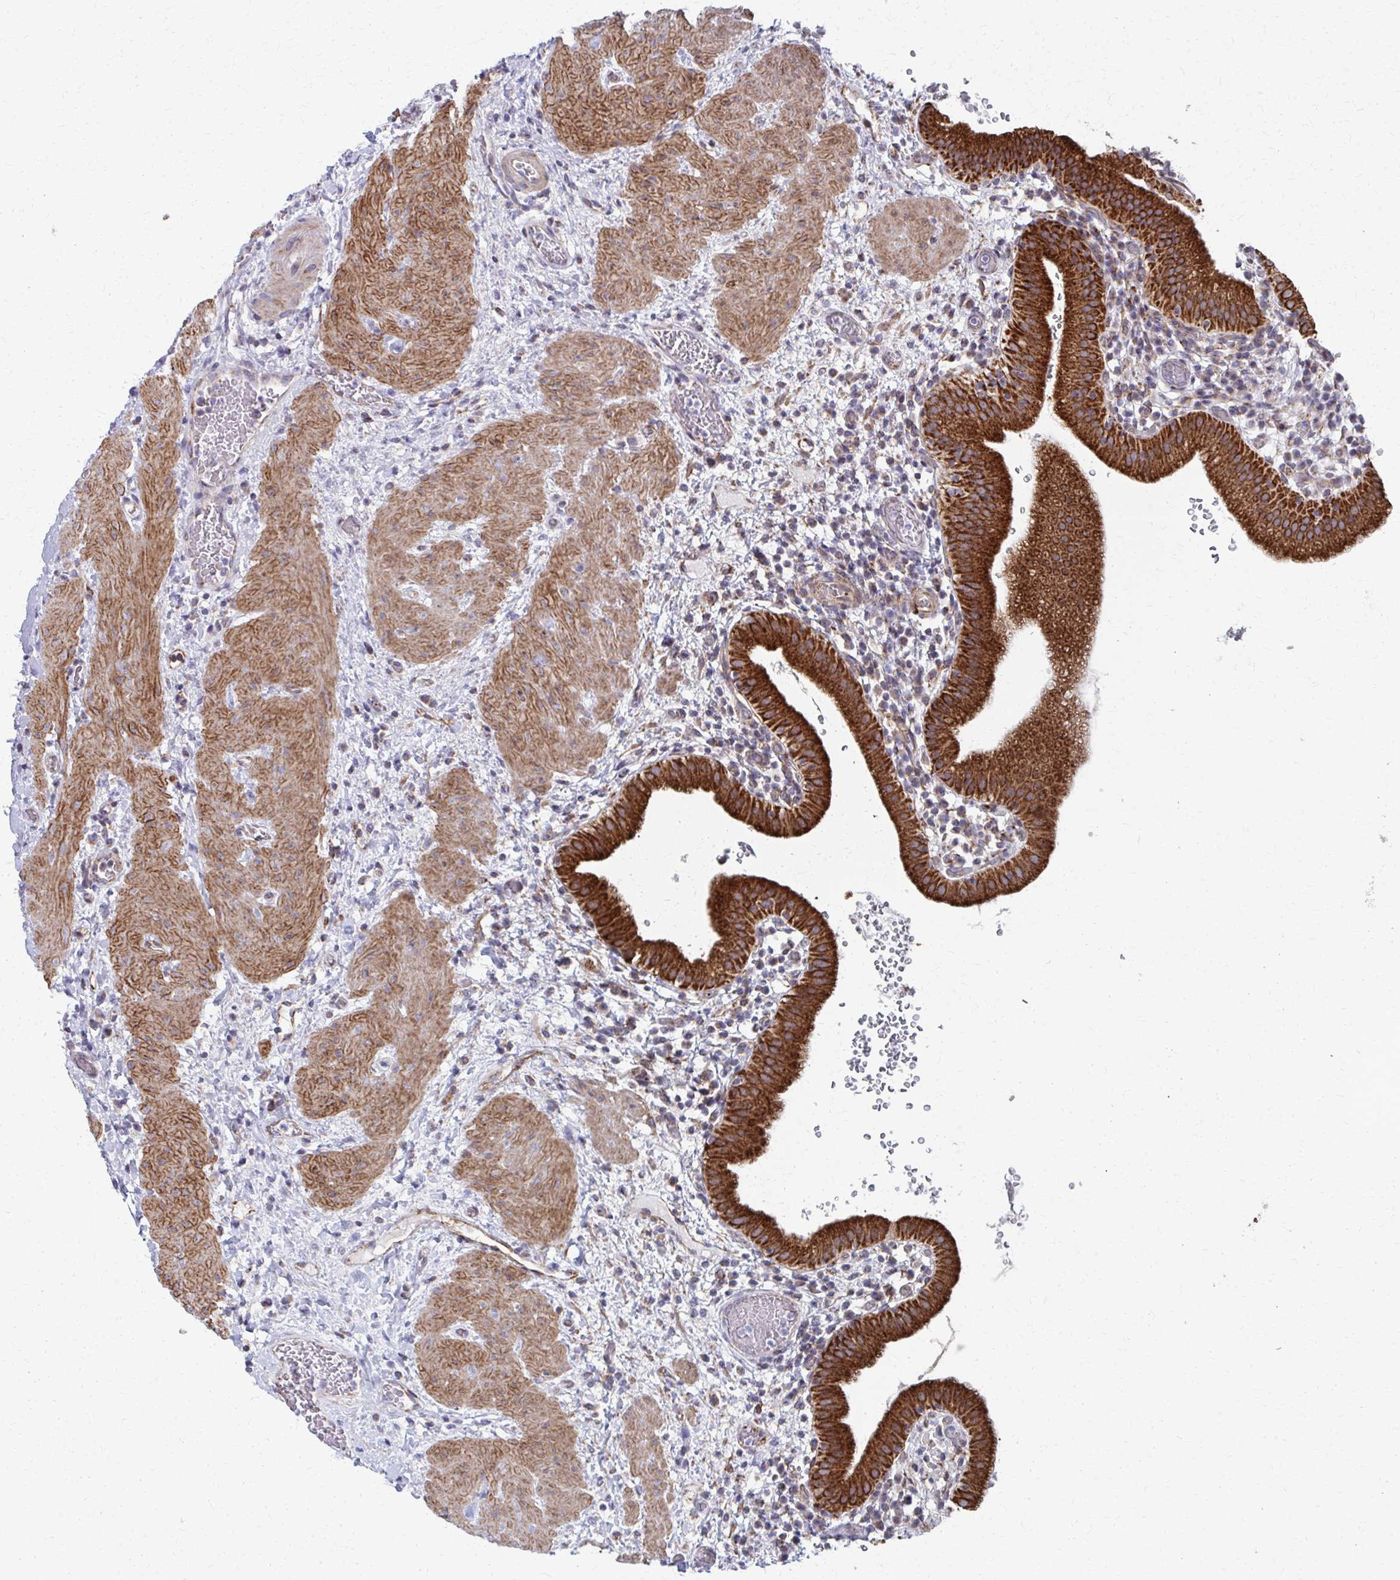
{"staining": {"intensity": "strong", "quantity": ">75%", "location": "cytoplasmic/membranous"}, "tissue": "gallbladder", "cell_type": "Glandular cells", "image_type": "normal", "snomed": [{"axis": "morphology", "description": "Normal tissue, NOS"}, {"axis": "topography", "description": "Gallbladder"}], "caption": "Strong cytoplasmic/membranous staining for a protein is seen in approximately >75% of glandular cells of unremarkable gallbladder using IHC.", "gene": "FAHD1", "patient": {"sex": "male", "age": 26}}